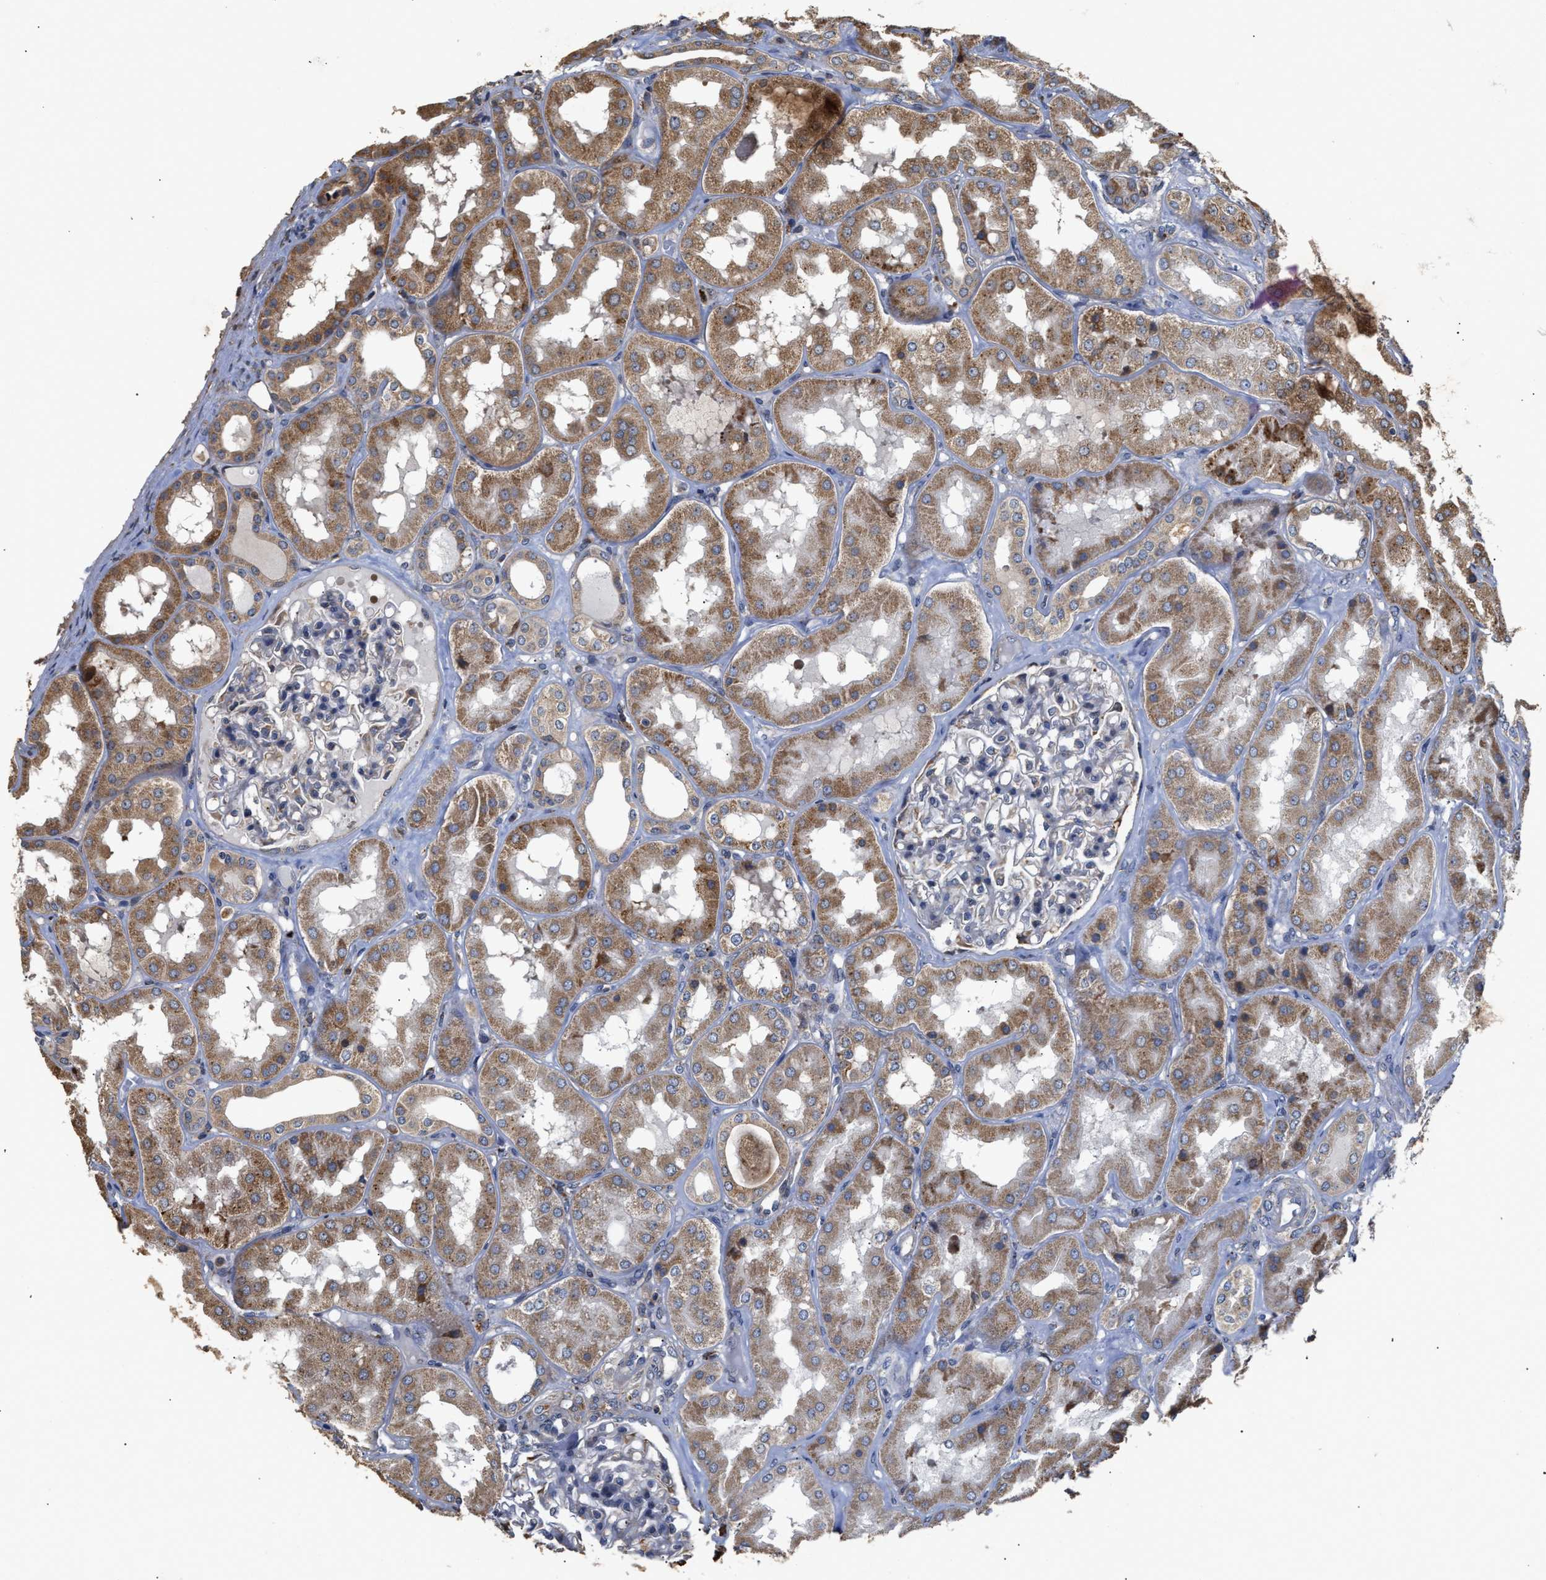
{"staining": {"intensity": "weak", "quantity": "<25%", "location": "cytoplasmic/membranous"}, "tissue": "kidney", "cell_type": "Cells in glomeruli", "image_type": "normal", "snomed": [{"axis": "morphology", "description": "Normal tissue, NOS"}, {"axis": "topography", "description": "Kidney"}], "caption": "High power microscopy micrograph of an immunohistochemistry photomicrograph of benign kidney, revealing no significant expression in cells in glomeruli. Nuclei are stained in blue.", "gene": "GOSR1", "patient": {"sex": "female", "age": 56}}